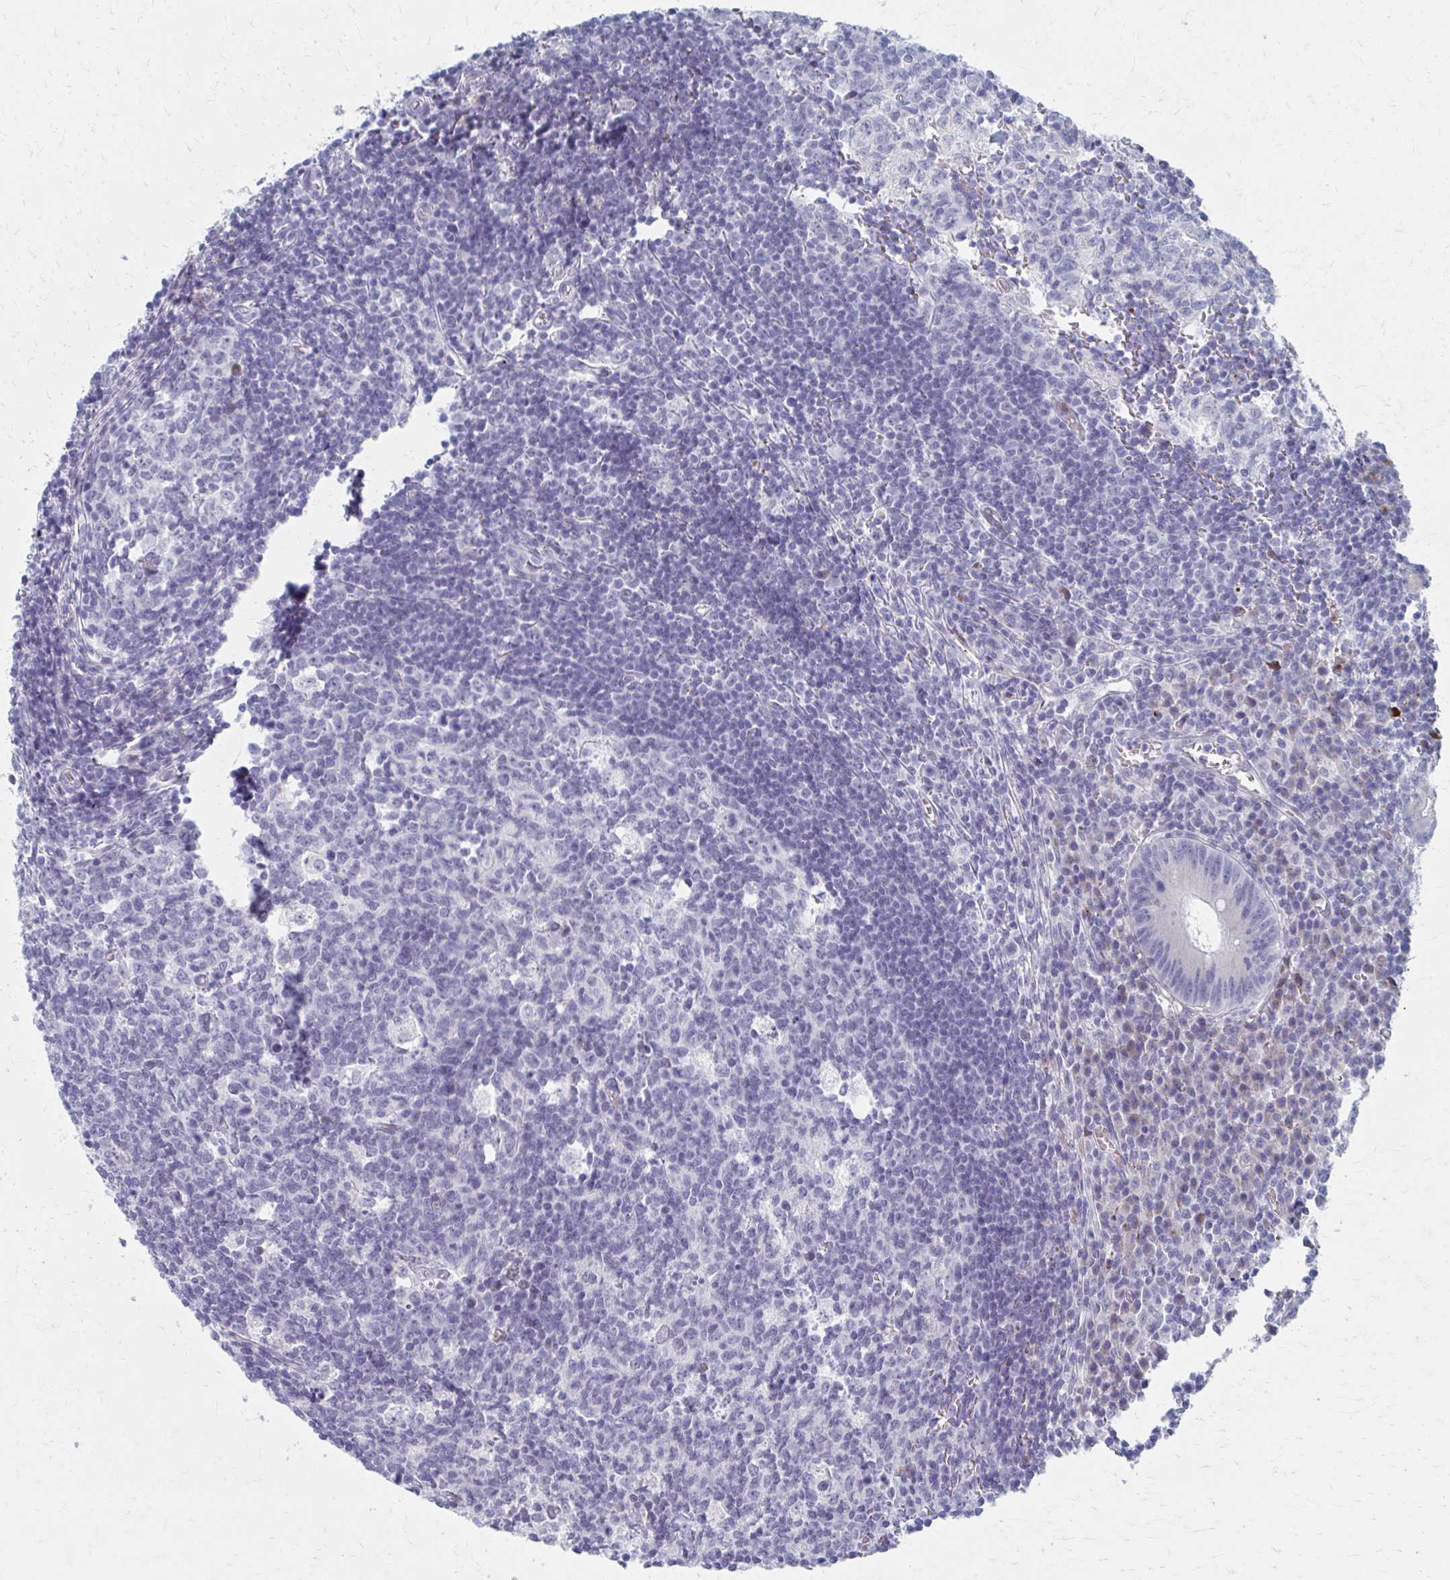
{"staining": {"intensity": "moderate", "quantity": ">75%", "location": "cytoplasmic/membranous"}, "tissue": "appendix", "cell_type": "Glandular cells", "image_type": "normal", "snomed": [{"axis": "morphology", "description": "Normal tissue, NOS"}, {"axis": "topography", "description": "Appendix"}], "caption": "Immunohistochemical staining of benign human appendix shows moderate cytoplasmic/membranous protein staining in about >75% of glandular cells. The staining was performed using DAB to visualize the protein expression in brown, while the nuclei were stained in blue with hematoxylin (Magnification: 20x).", "gene": "OLFM2", "patient": {"sex": "male", "age": 18}}